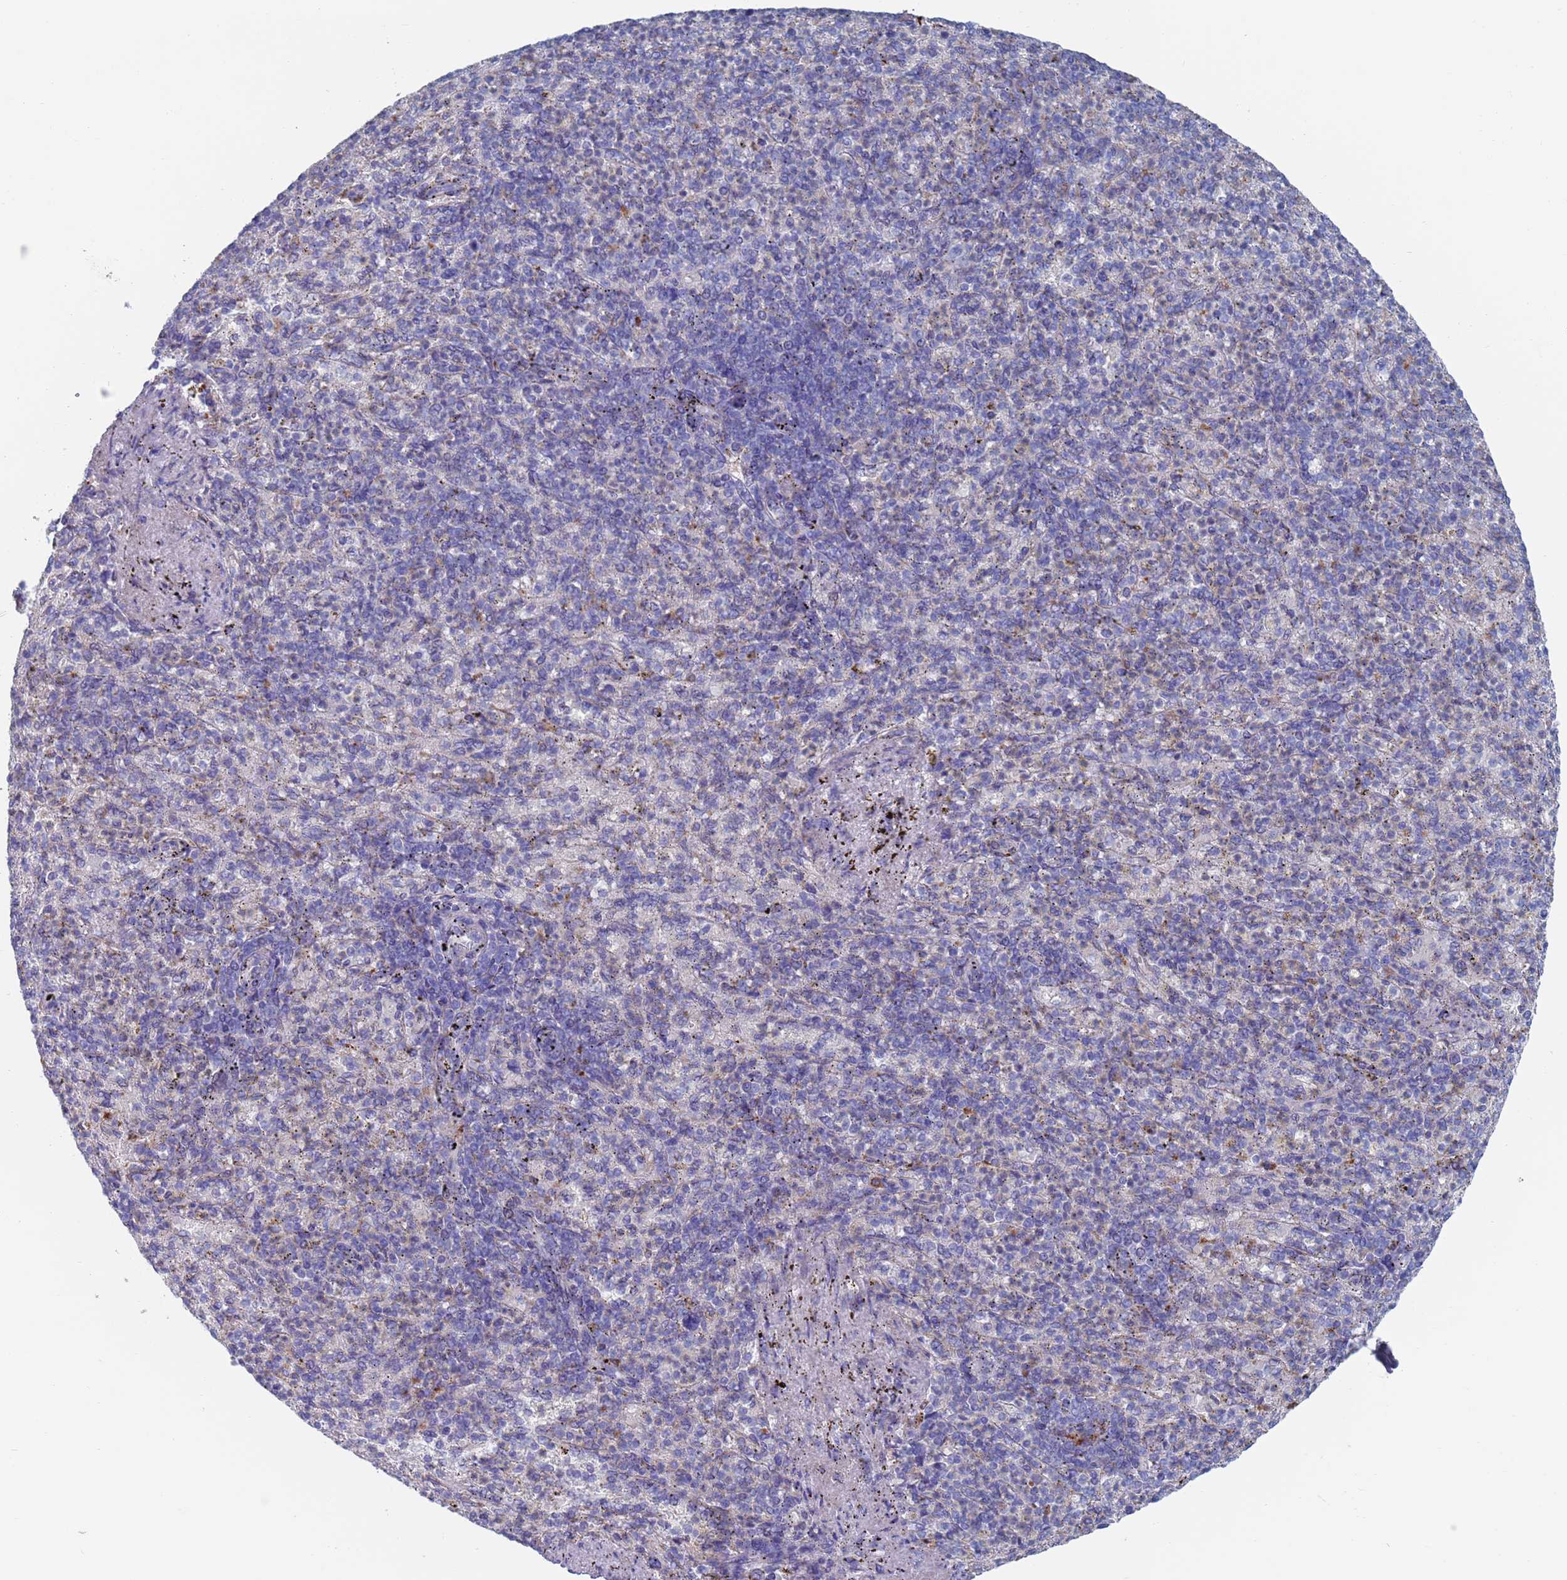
{"staining": {"intensity": "strong", "quantity": "<25%", "location": "cytoplasmic/membranous"}, "tissue": "spleen", "cell_type": "Cells in red pulp", "image_type": "normal", "snomed": [{"axis": "morphology", "description": "Normal tissue, NOS"}, {"axis": "topography", "description": "Spleen"}], "caption": "This histopathology image exhibits immunohistochemistry staining of benign spleen, with medium strong cytoplasmic/membranous staining in about <25% of cells in red pulp.", "gene": "FUCA1", "patient": {"sex": "female", "age": 74}}